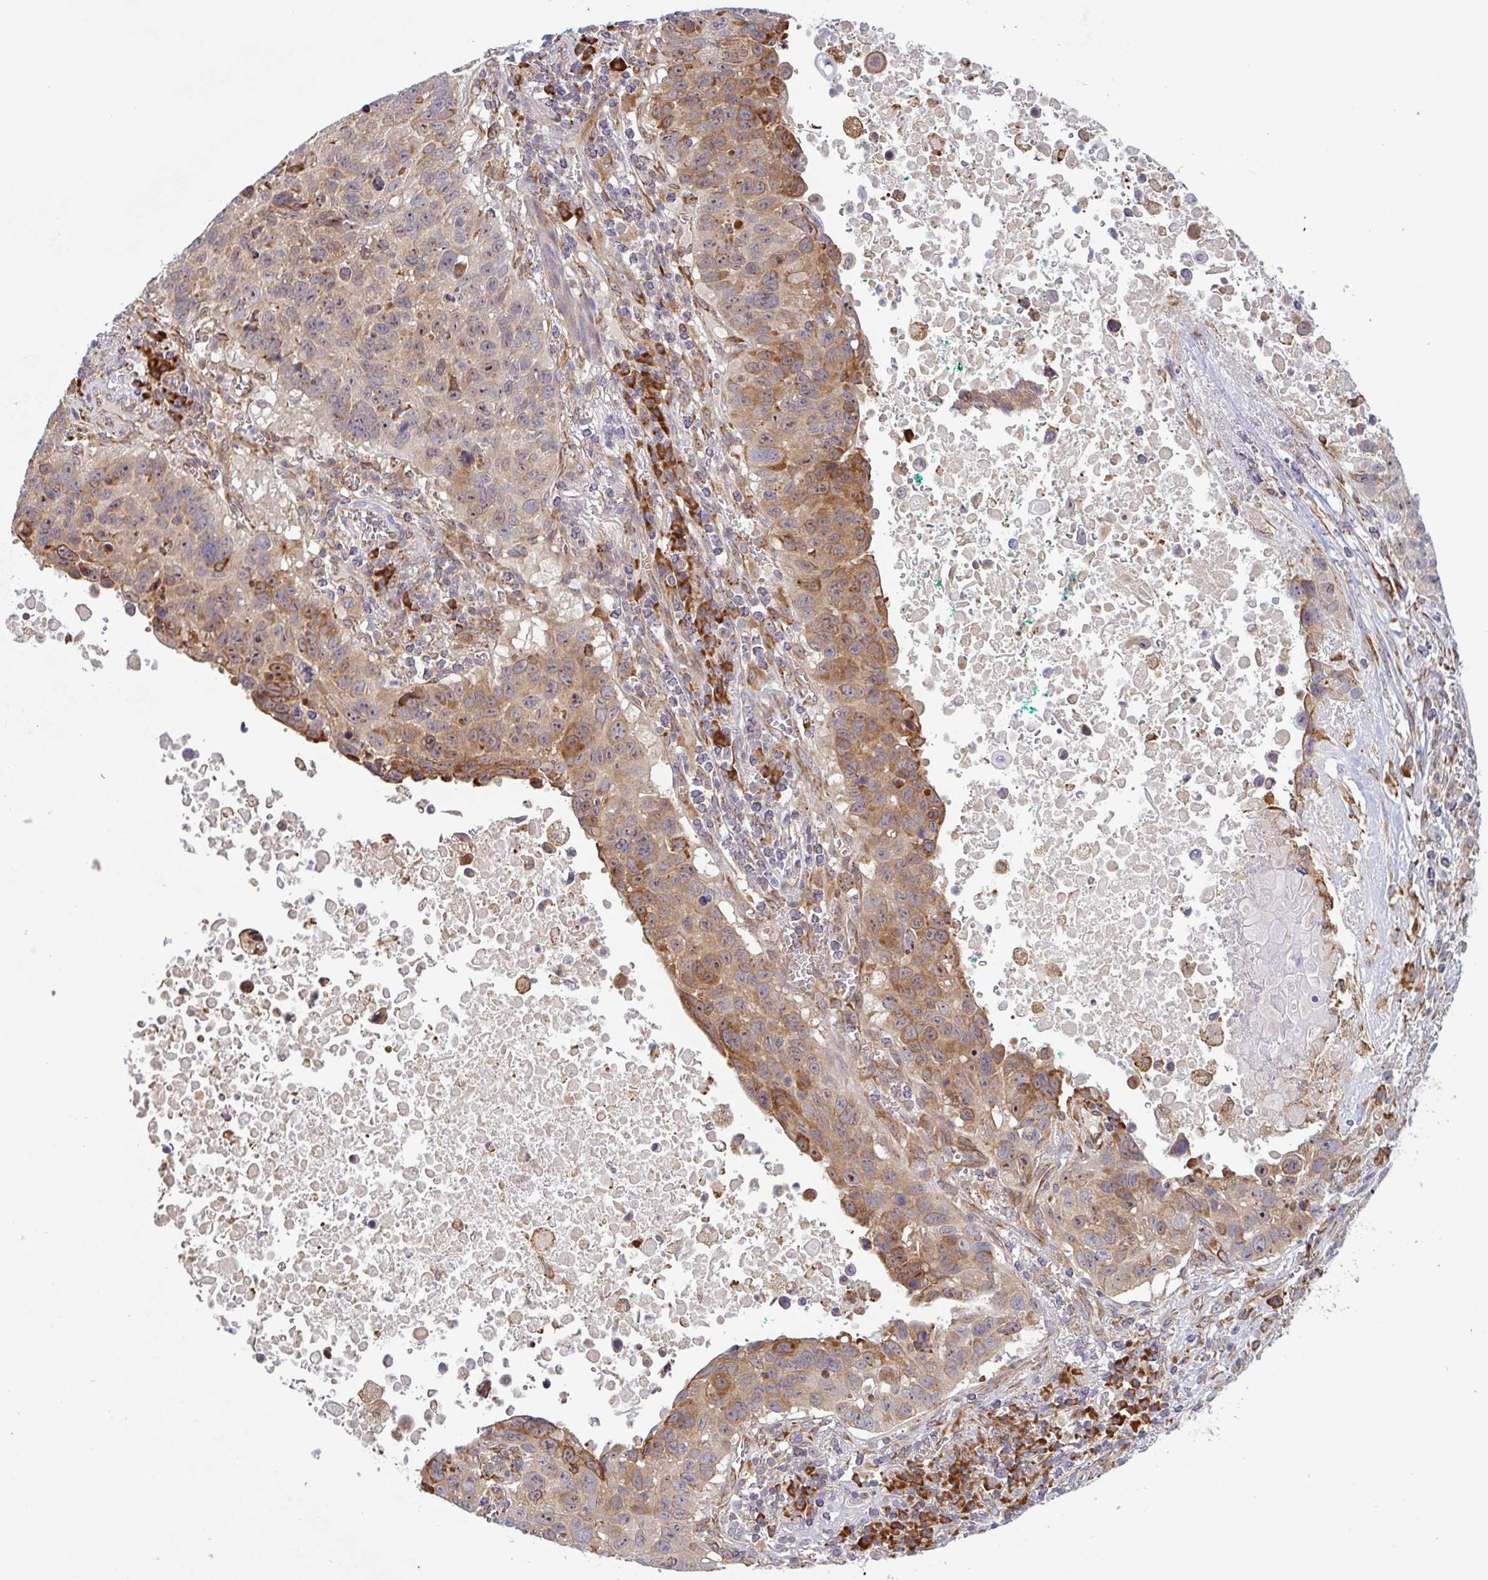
{"staining": {"intensity": "moderate", "quantity": ">75%", "location": "cytoplasmic/membranous,nuclear"}, "tissue": "lung cancer", "cell_type": "Tumor cells", "image_type": "cancer", "snomed": [{"axis": "morphology", "description": "Squamous cell carcinoma, NOS"}, {"axis": "topography", "description": "Lung"}], "caption": "Tumor cells demonstrate moderate cytoplasmic/membranous and nuclear expression in approximately >75% of cells in squamous cell carcinoma (lung).", "gene": "RIT1", "patient": {"sex": "male", "age": 66}}